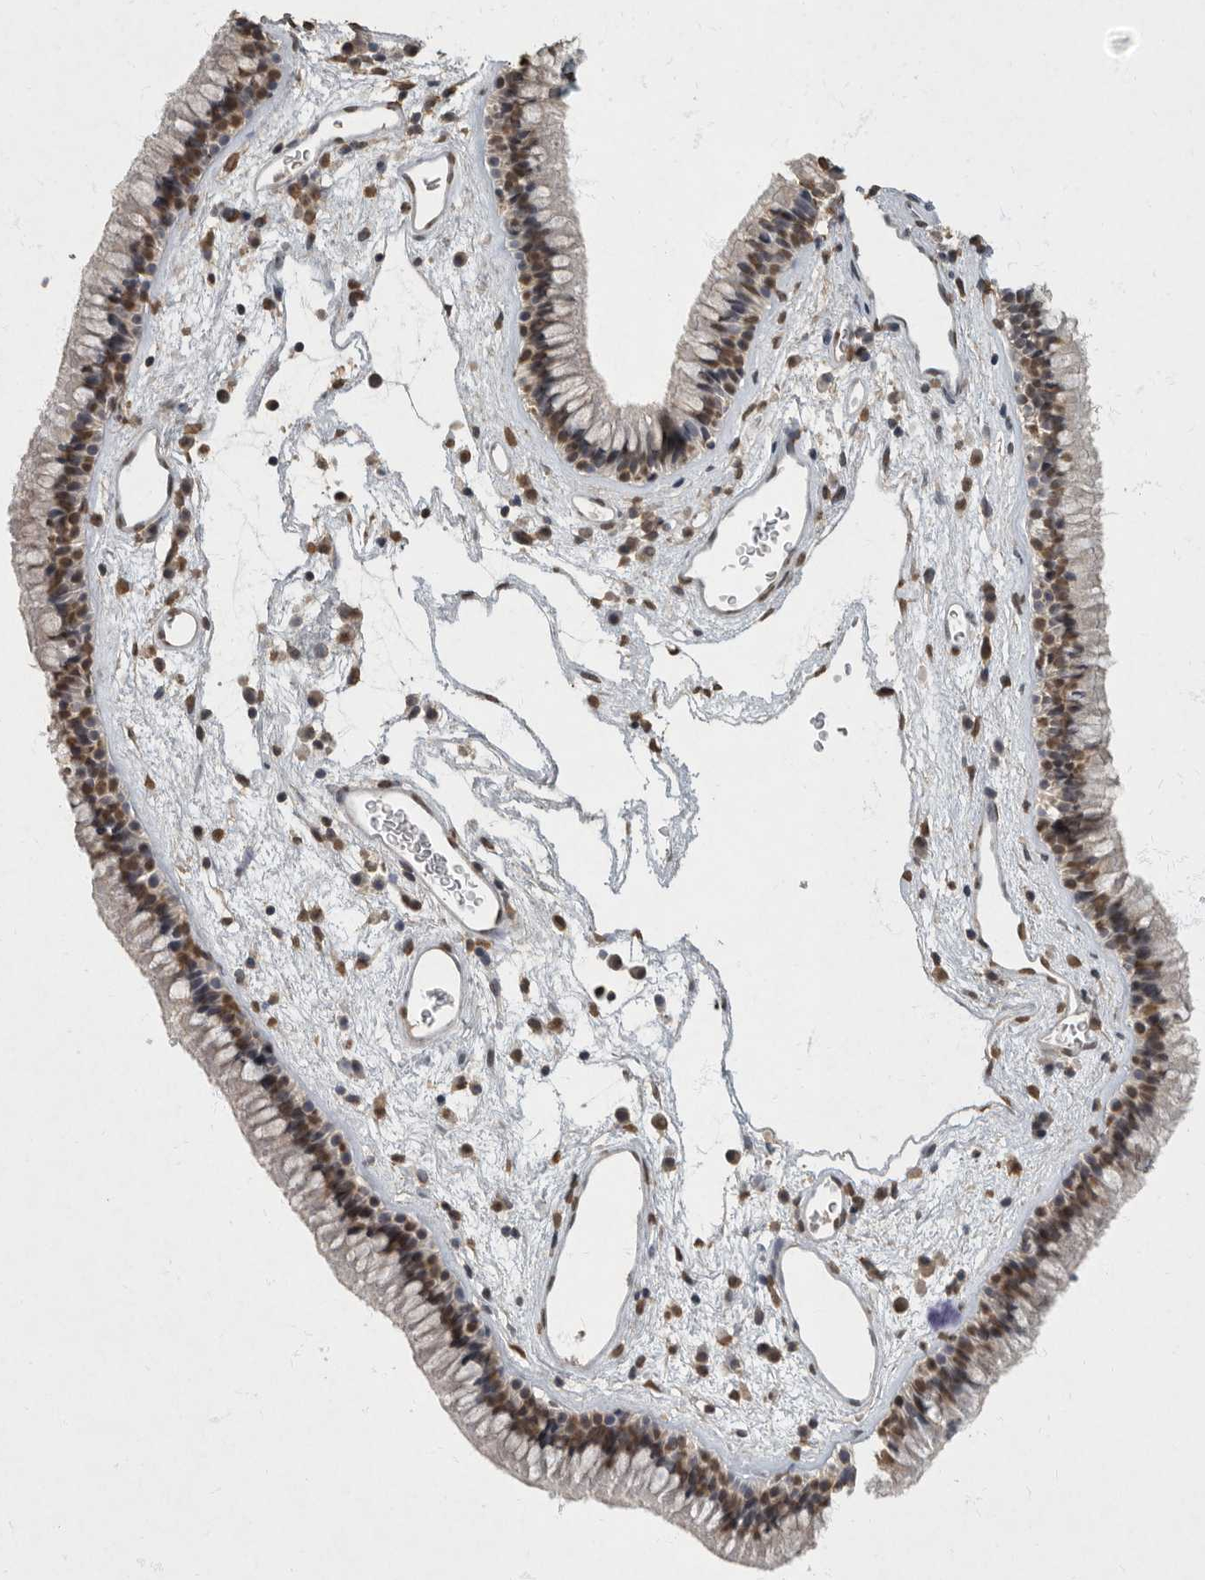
{"staining": {"intensity": "moderate", "quantity": "25%-75%", "location": "cytoplasmic/membranous,nuclear"}, "tissue": "nasopharynx", "cell_type": "Respiratory epithelial cells", "image_type": "normal", "snomed": [{"axis": "morphology", "description": "Normal tissue, NOS"}, {"axis": "morphology", "description": "Inflammation, NOS"}, {"axis": "topography", "description": "Nasopharynx"}], "caption": "Immunohistochemical staining of unremarkable human nasopharynx demonstrates moderate cytoplasmic/membranous,nuclear protein positivity in about 25%-75% of respiratory epithelial cells.", "gene": "NBL1", "patient": {"sex": "male", "age": 48}}